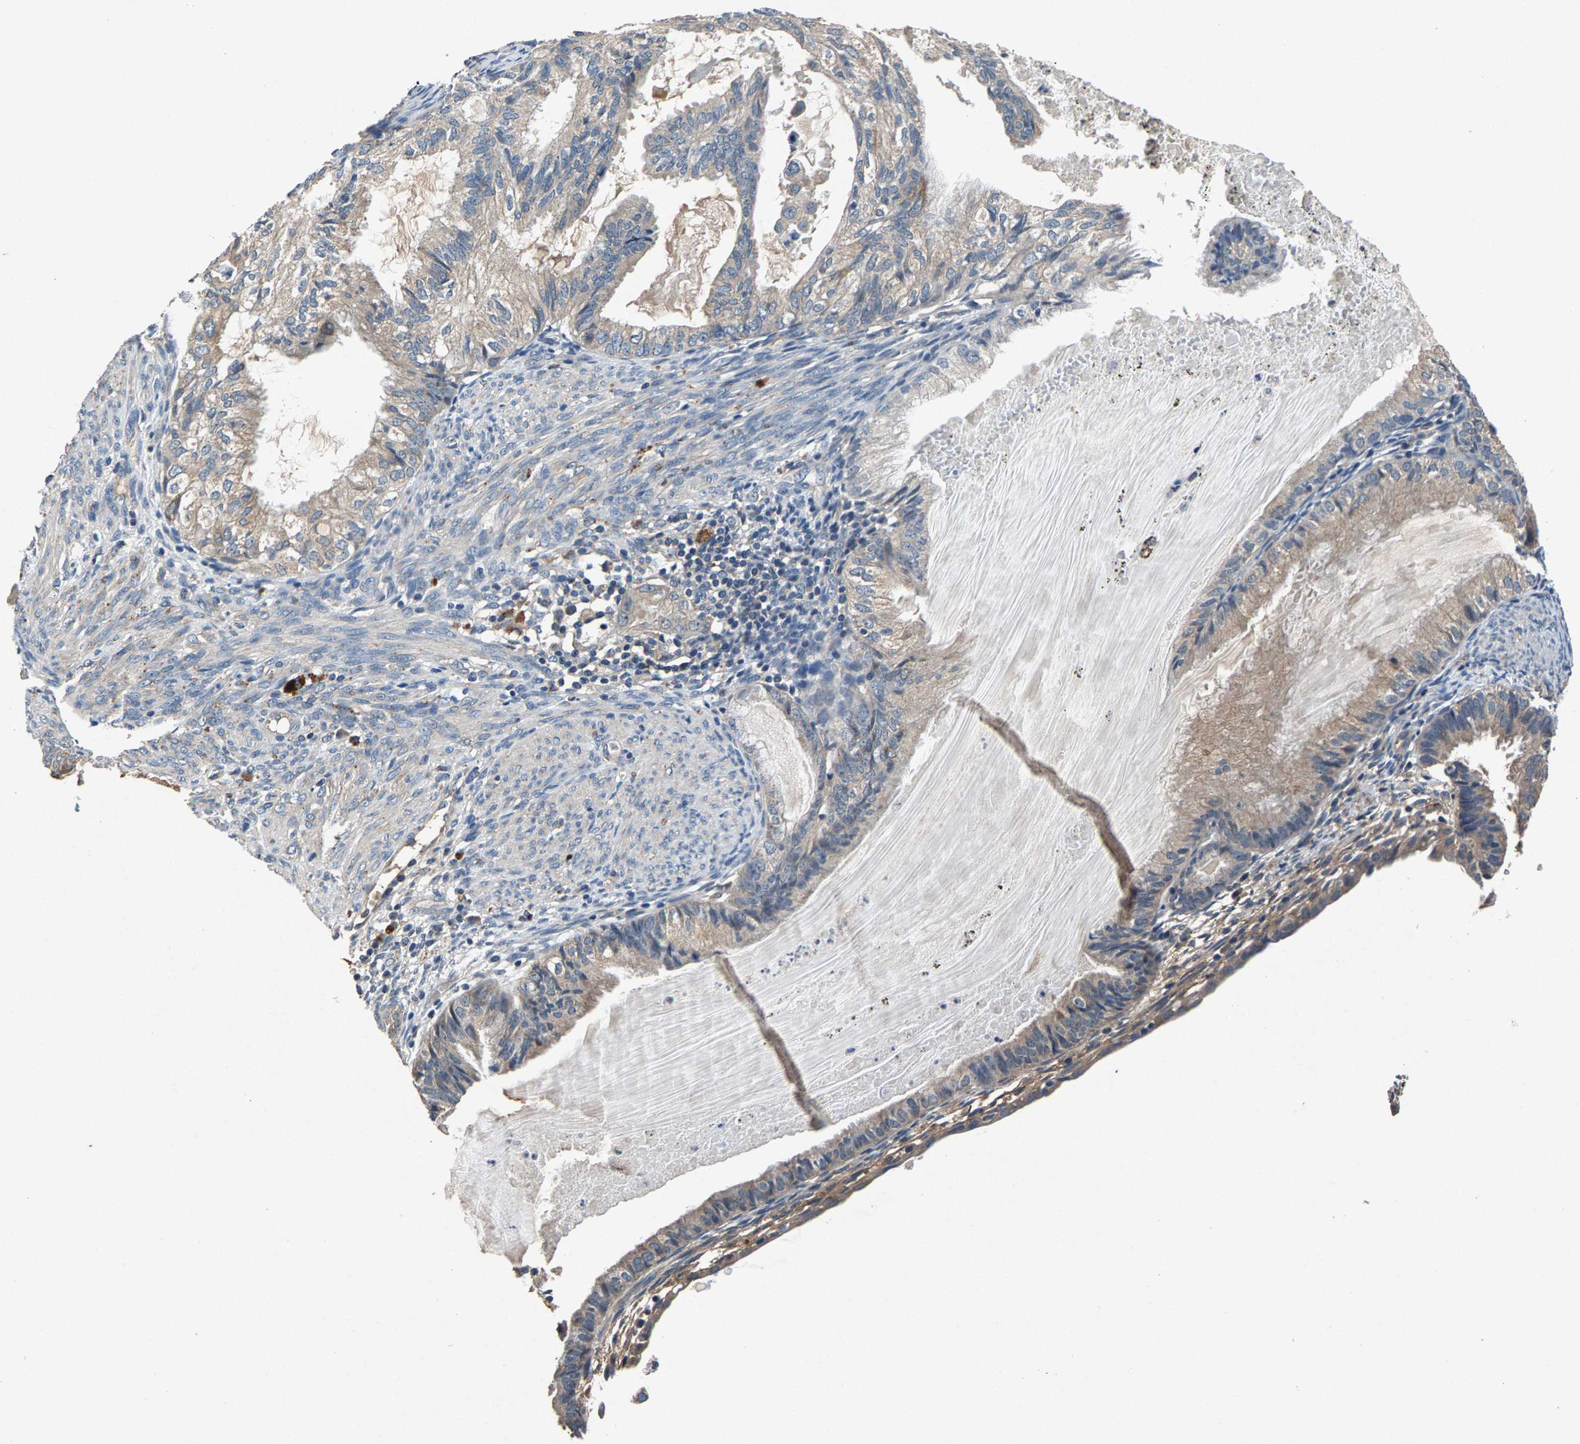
{"staining": {"intensity": "weak", "quantity": "25%-75%", "location": "cytoplasmic/membranous"}, "tissue": "cervical cancer", "cell_type": "Tumor cells", "image_type": "cancer", "snomed": [{"axis": "morphology", "description": "Normal tissue, NOS"}, {"axis": "morphology", "description": "Adenocarcinoma, NOS"}, {"axis": "topography", "description": "Cervix"}, {"axis": "topography", "description": "Endometrium"}], "caption": "Protein staining by IHC shows weak cytoplasmic/membranous positivity in approximately 25%-75% of tumor cells in cervical cancer (adenocarcinoma).", "gene": "PRXL2C", "patient": {"sex": "female", "age": 86}}